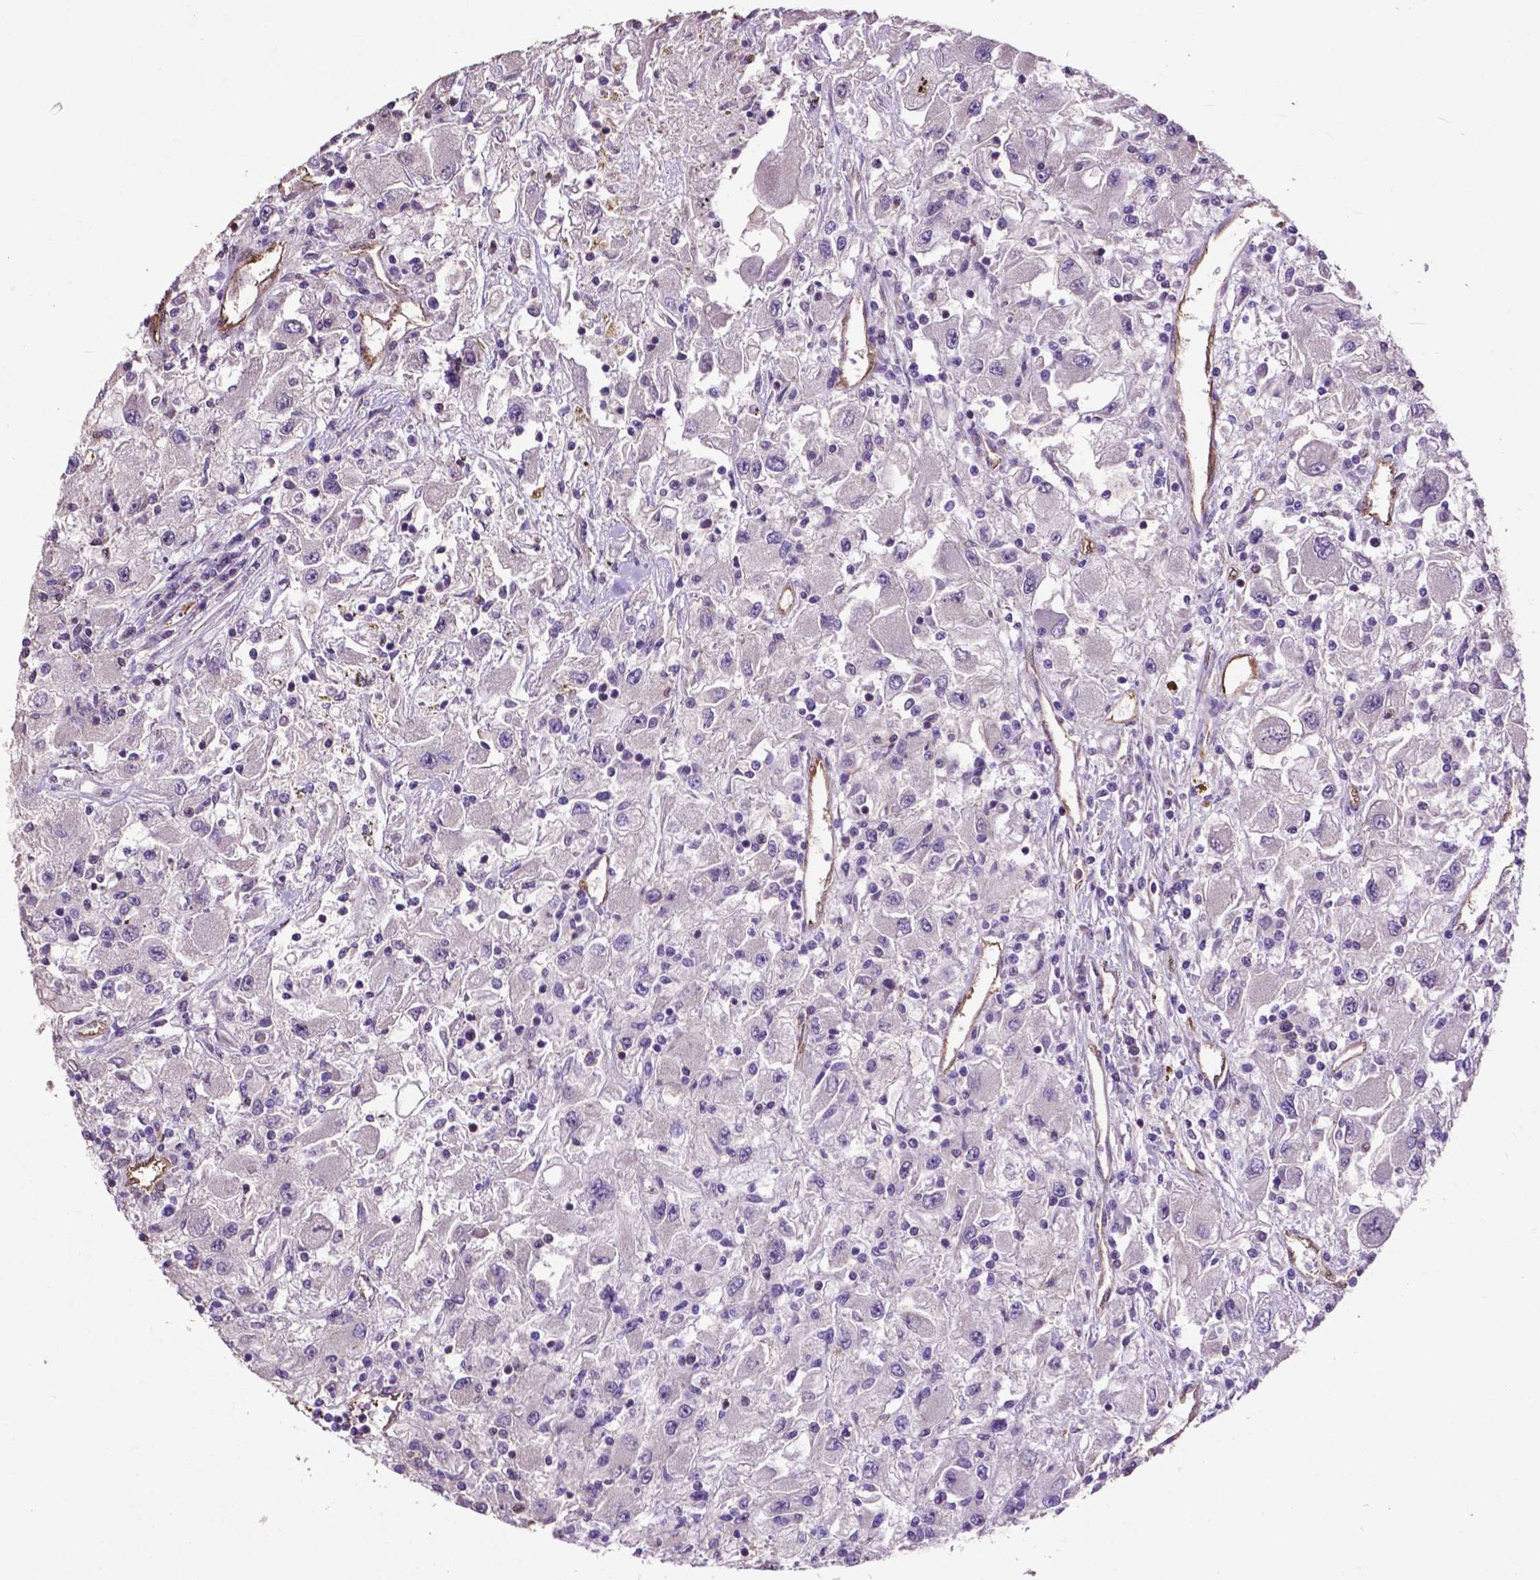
{"staining": {"intensity": "negative", "quantity": "none", "location": "none"}, "tissue": "renal cancer", "cell_type": "Tumor cells", "image_type": "cancer", "snomed": [{"axis": "morphology", "description": "Adenocarcinoma, NOS"}, {"axis": "topography", "description": "Kidney"}], "caption": "This is an immunohistochemistry (IHC) photomicrograph of human adenocarcinoma (renal). There is no staining in tumor cells.", "gene": "PDLIM1", "patient": {"sex": "female", "age": 67}}